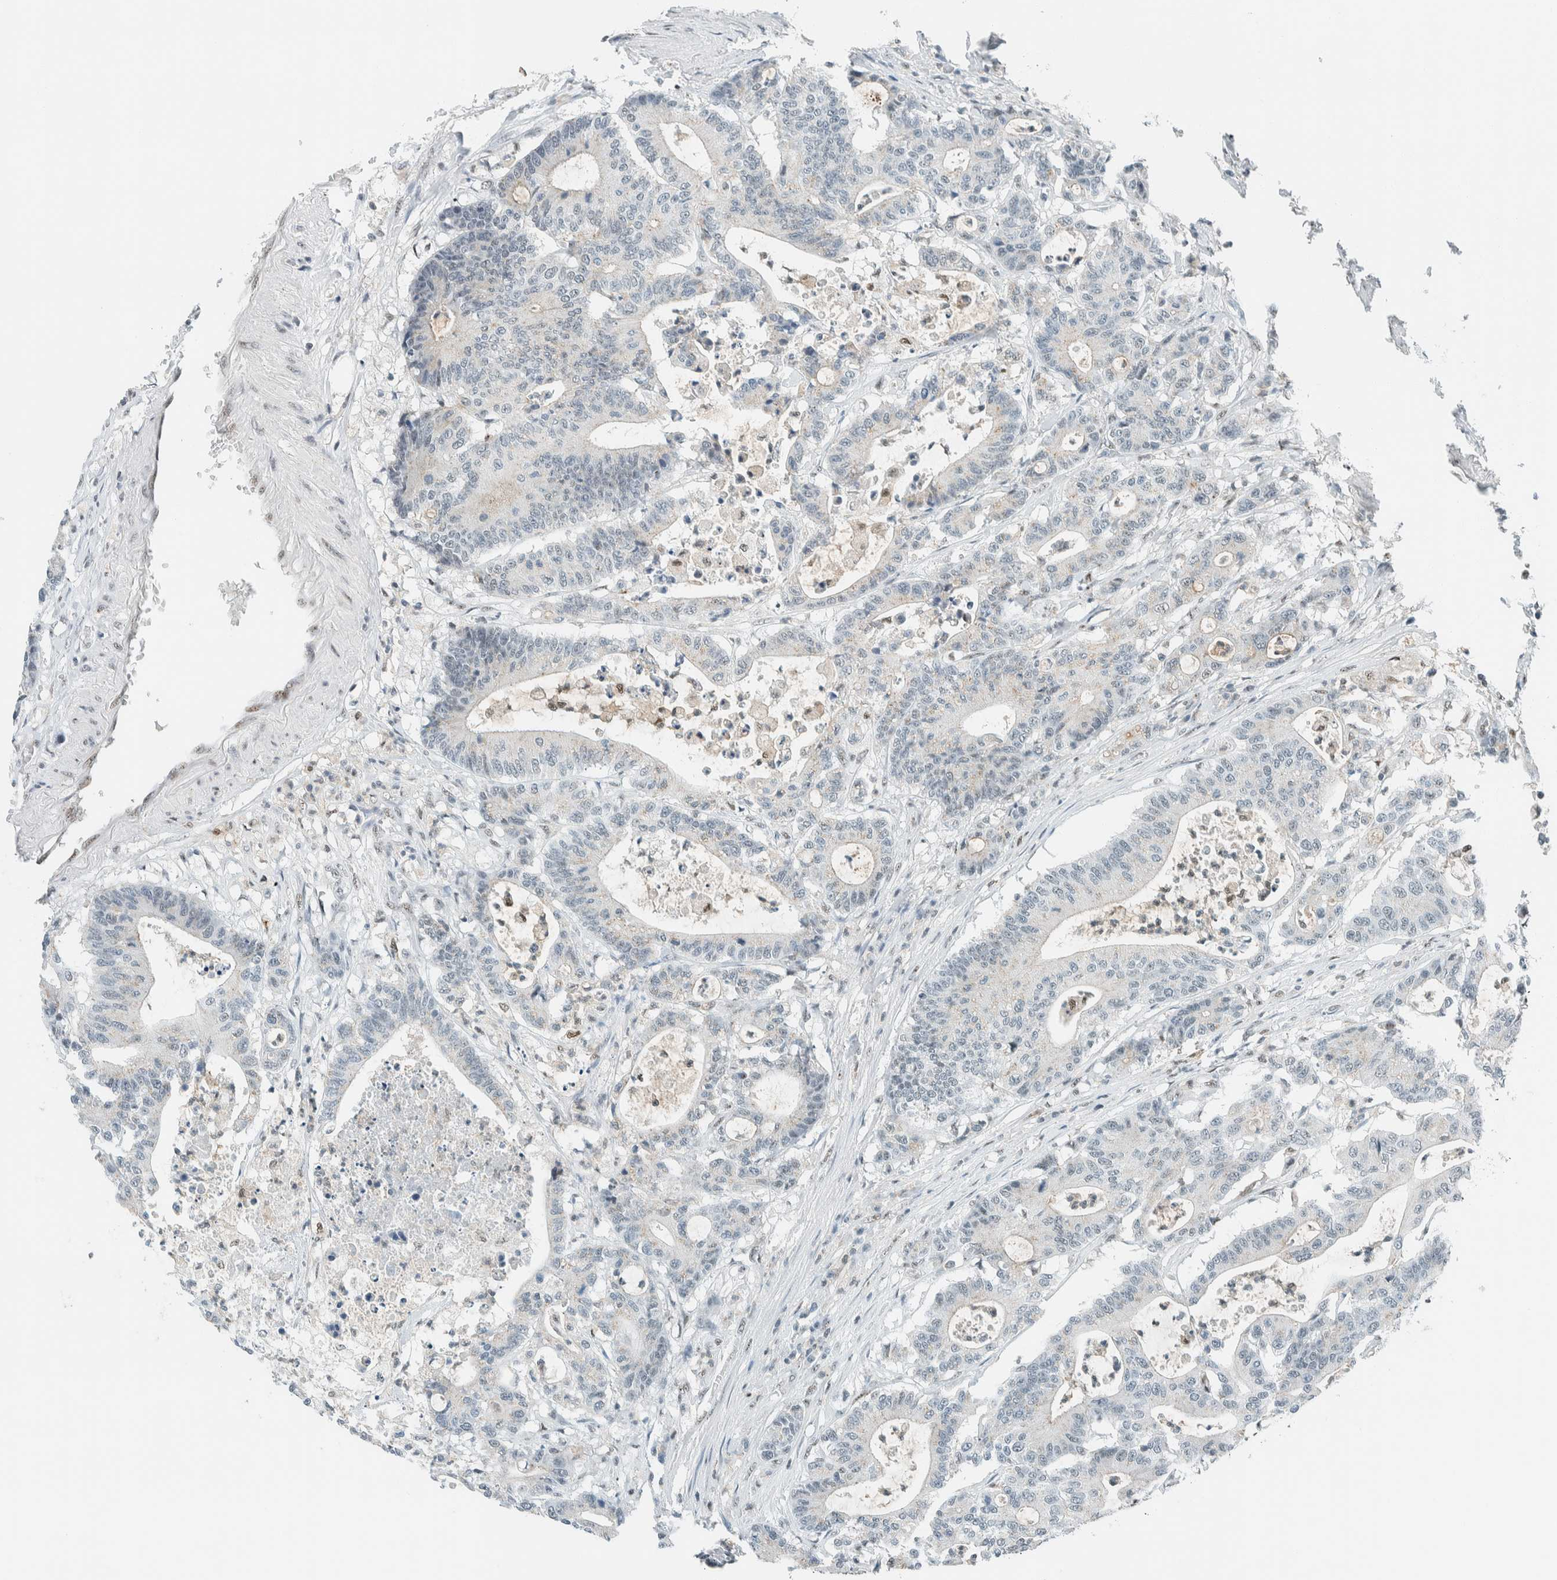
{"staining": {"intensity": "negative", "quantity": "none", "location": "none"}, "tissue": "colorectal cancer", "cell_type": "Tumor cells", "image_type": "cancer", "snomed": [{"axis": "morphology", "description": "Adenocarcinoma, NOS"}, {"axis": "topography", "description": "Colon"}], "caption": "High magnification brightfield microscopy of colorectal cancer stained with DAB (3,3'-diaminobenzidine) (brown) and counterstained with hematoxylin (blue): tumor cells show no significant expression.", "gene": "CYSRT1", "patient": {"sex": "female", "age": 84}}